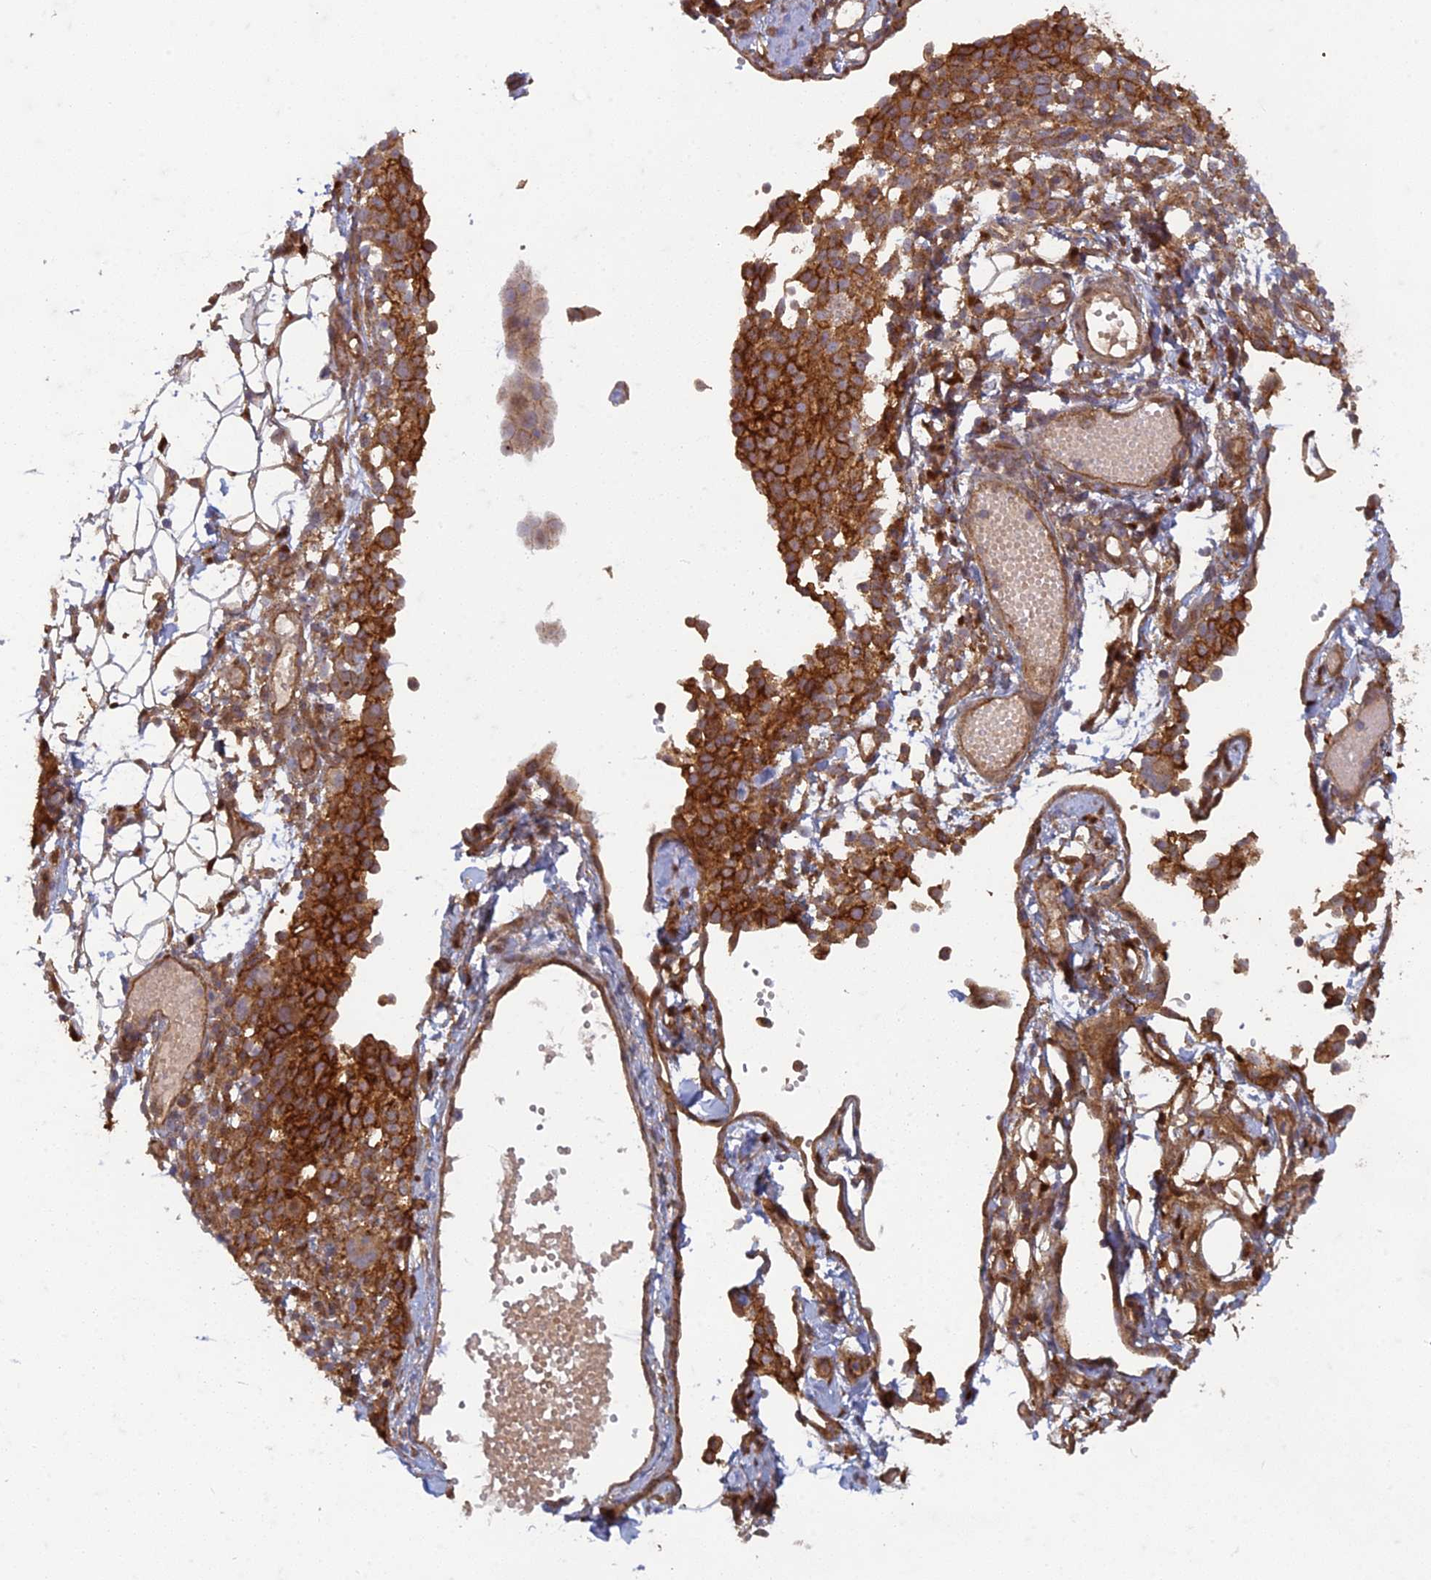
{"staining": {"intensity": "strong", "quantity": ">75%", "location": "cytoplasmic/membranous"}, "tissue": "ovarian cancer", "cell_type": "Tumor cells", "image_type": "cancer", "snomed": [{"axis": "morphology", "description": "Carcinoma, endometroid"}, {"axis": "topography", "description": "Ovary"}], "caption": "Endometroid carcinoma (ovarian) stained with a protein marker shows strong staining in tumor cells.", "gene": "TCF25", "patient": {"sex": "female", "age": 42}}